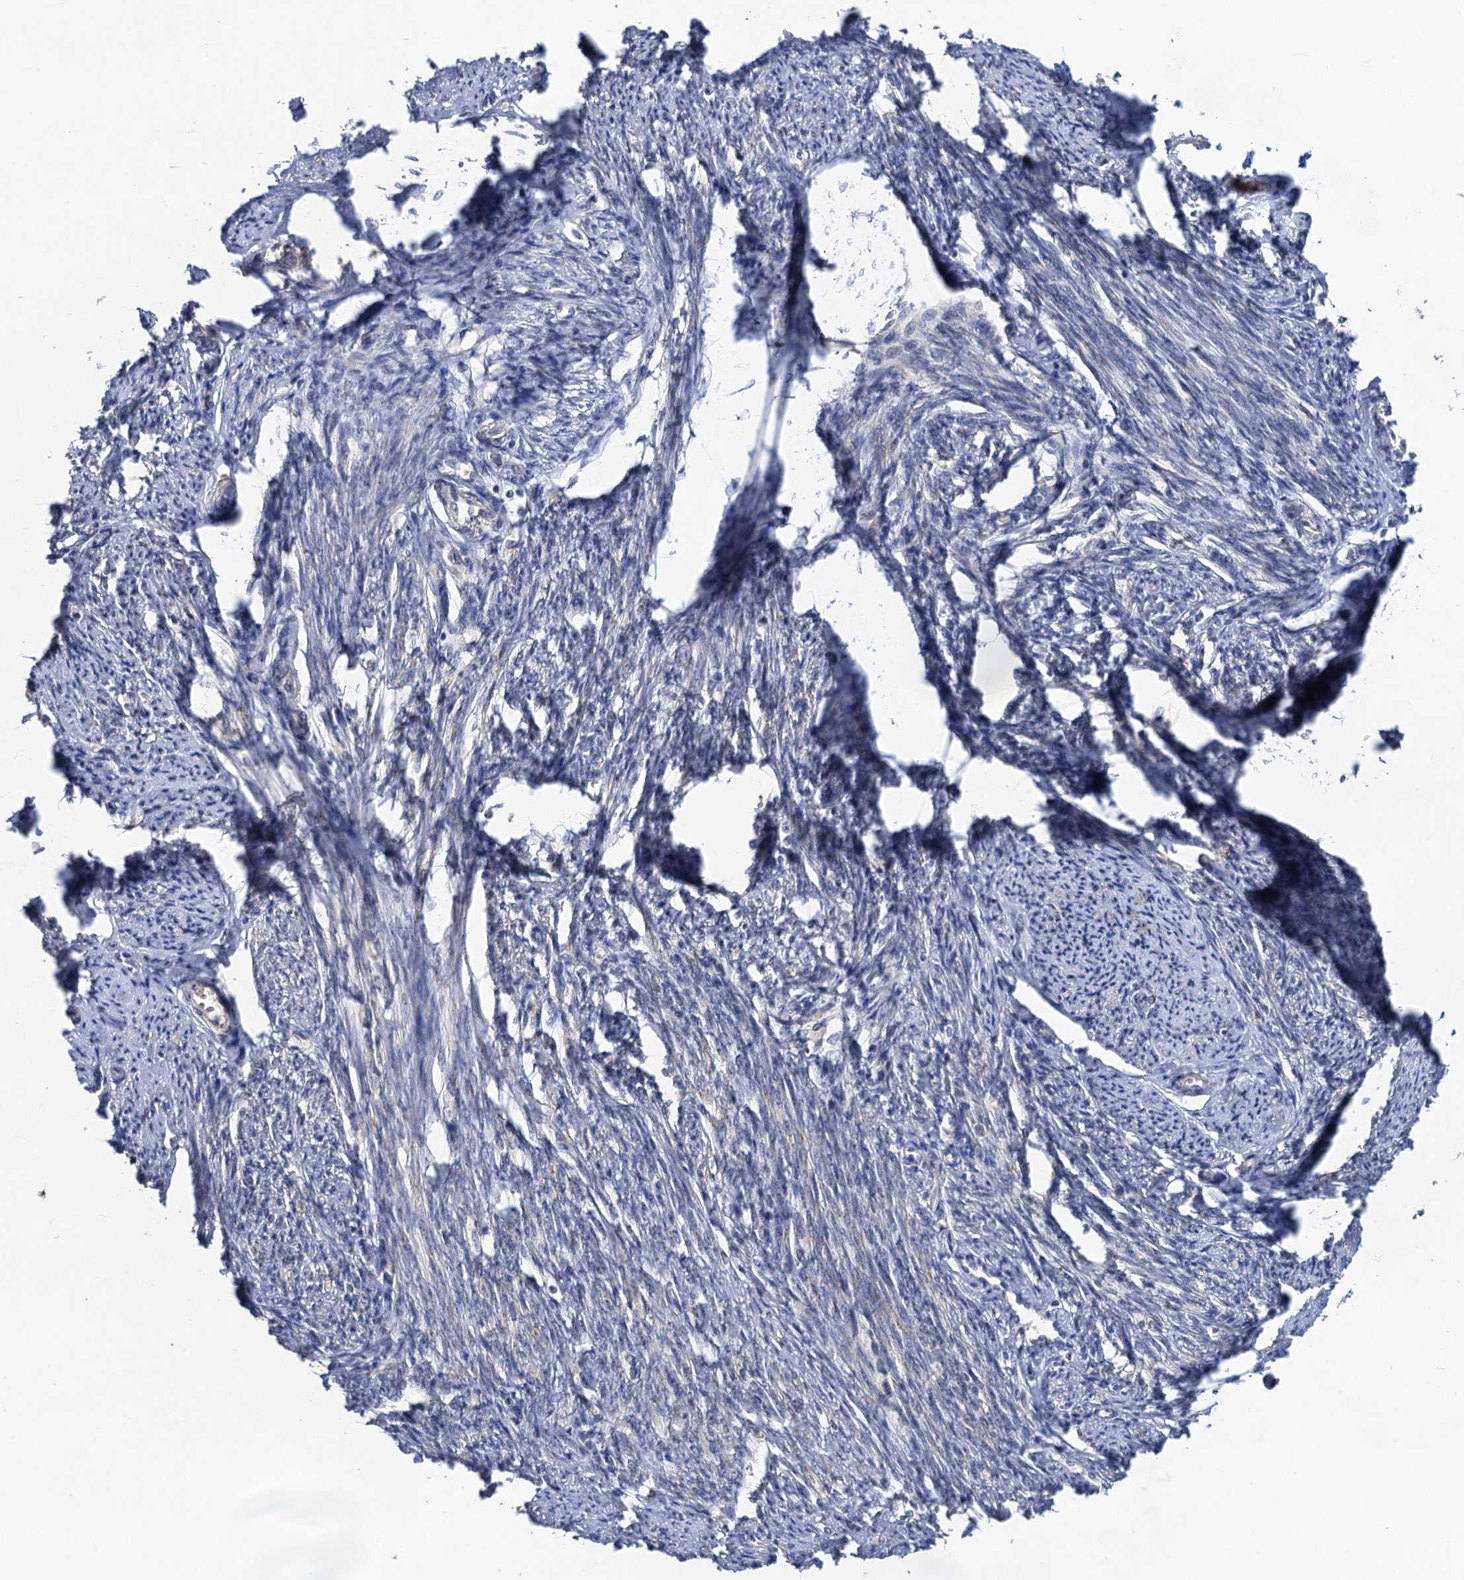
{"staining": {"intensity": "moderate", "quantity": "25%-75%", "location": "cytoplasmic/membranous"}, "tissue": "smooth muscle", "cell_type": "Smooth muscle cells", "image_type": "normal", "snomed": [{"axis": "morphology", "description": "Normal tissue, NOS"}, {"axis": "topography", "description": "Smooth muscle"}, {"axis": "topography", "description": "Uterus"}], "caption": "This is a histology image of IHC staining of benign smooth muscle, which shows moderate staining in the cytoplasmic/membranous of smooth muscle cells.", "gene": "TMEM39B", "patient": {"sex": "female", "age": 59}}